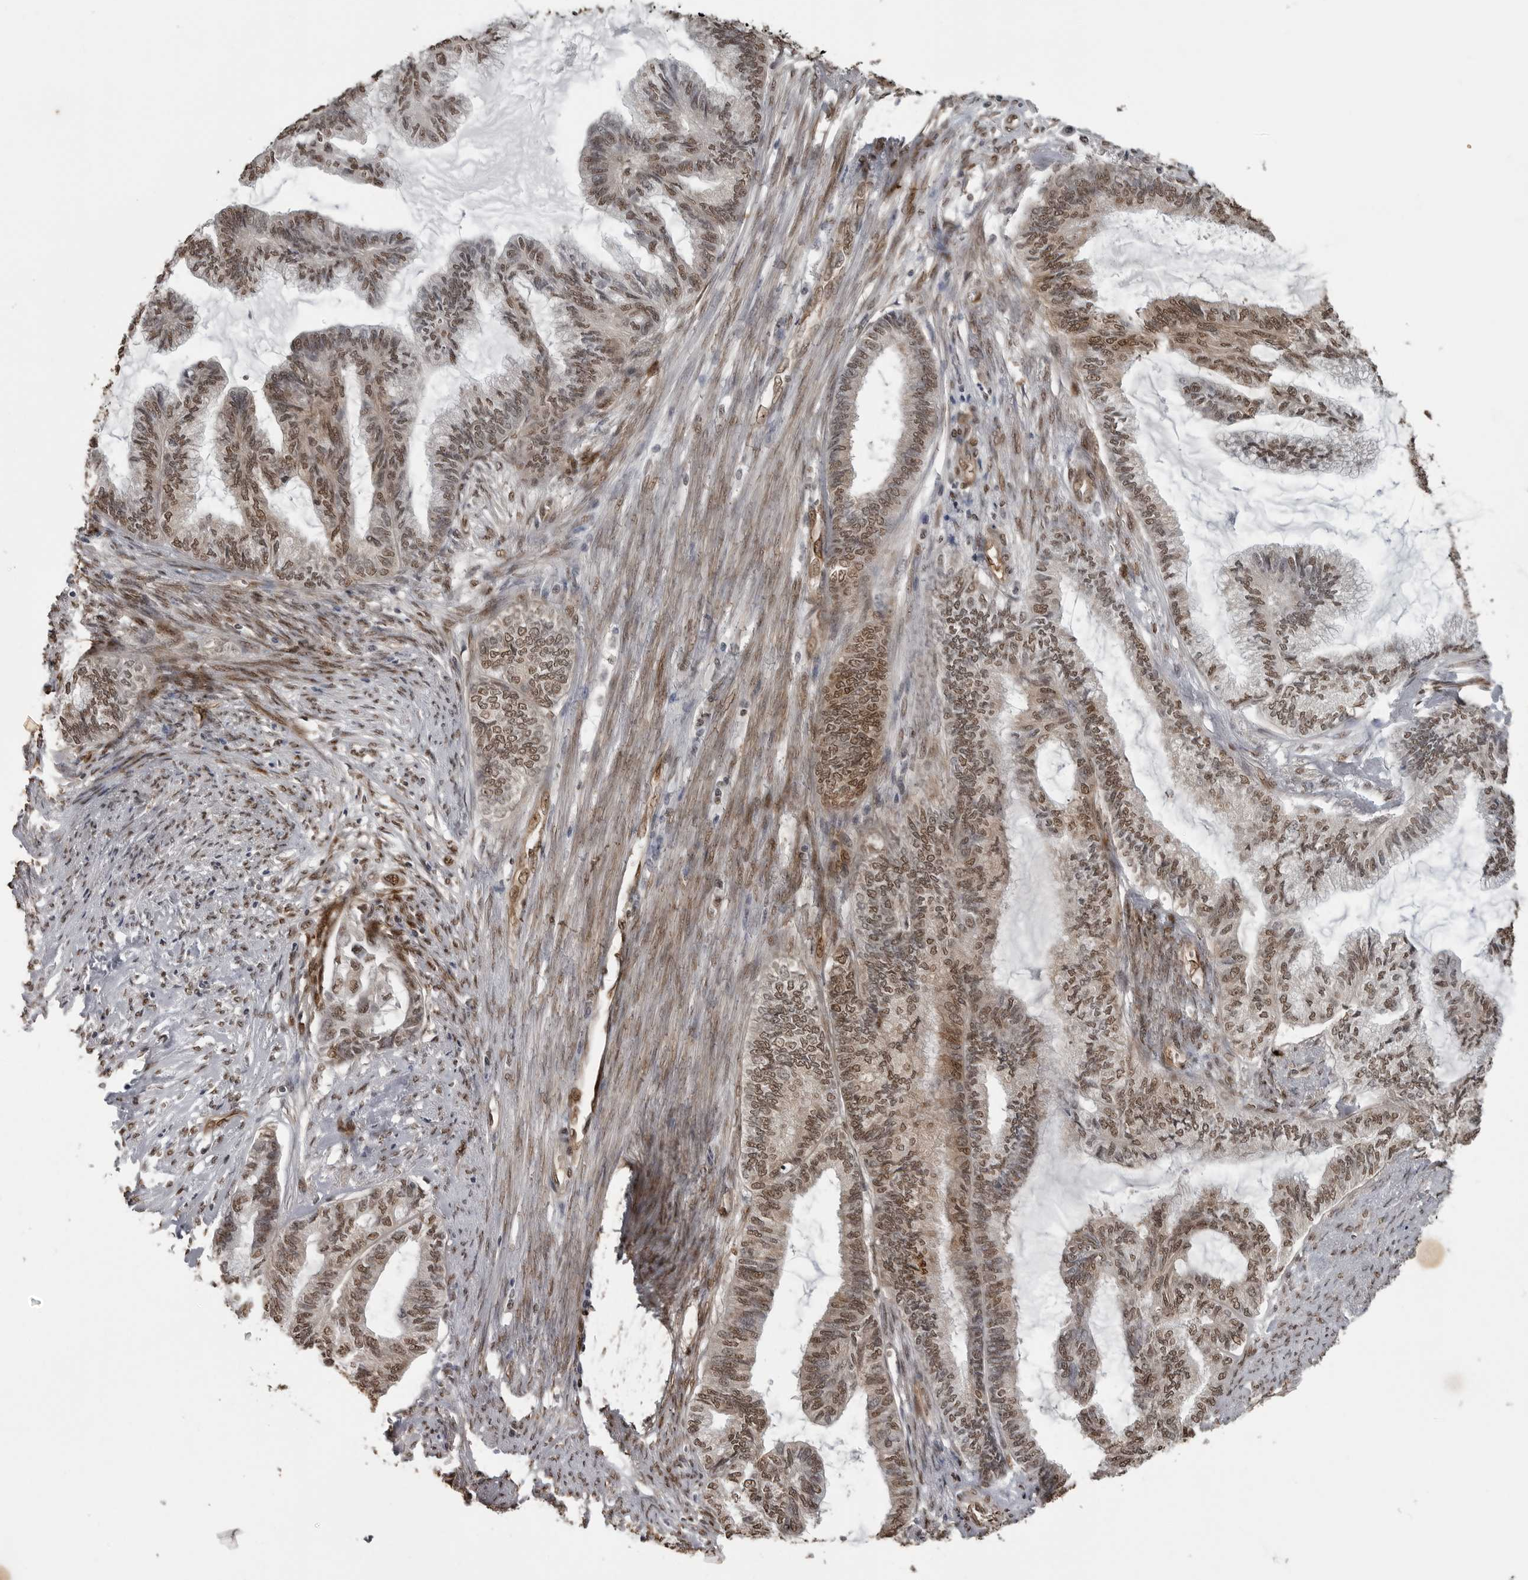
{"staining": {"intensity": "moderate", "quantity": ">75%", "location": "nuclear"}, "tissue": "endometrial cancer", "cell_type": "Tumor cells", "image_type": "cancer", "snomed": [{"axis": "morphology", "description": "Adenocarcinoma, NOS"}, {"axis": "topography", "description": "Endometrium"}], "caption": "Protein expression analysis of human endometrial cancer (adenocarcinoma) reveals moderate nuclear positivity in about >75% of tumor cells.", "gene": "SMAD2", "patient": {"sex": "female", "age": 86}}